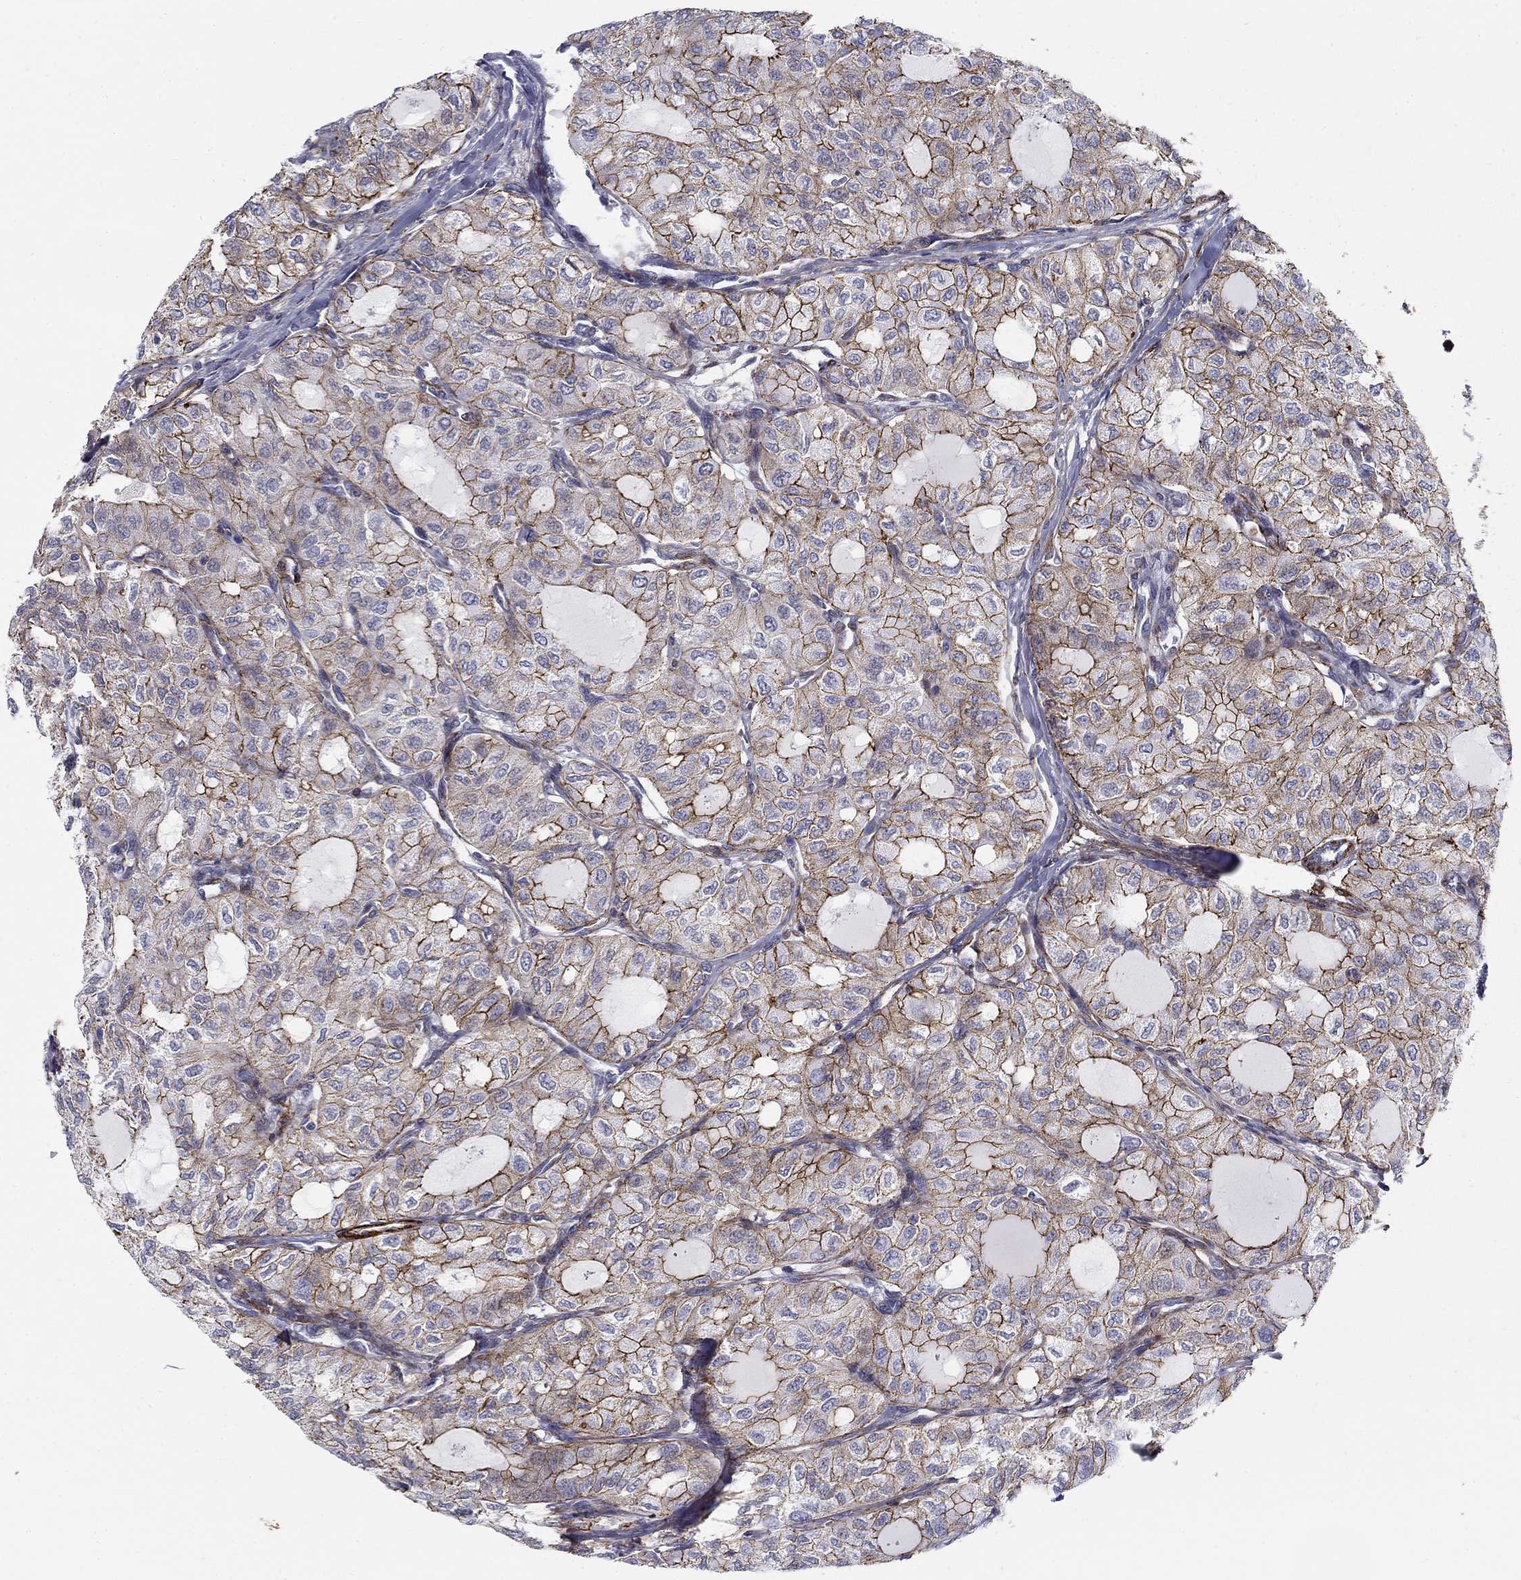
{"staining": {"intensity": "strong", "quantity": ">75%", "location": "cytoplasmic/membranous"}, "tissue": "thyroid cancer", "cell_type": "Tumor cells", "image_type": "cancer", "snomed": [{"axis": "morphology", "description": "Follicular adenoma carcinoma, NOS"}, {"axis": "topography", "description": "Thyroid gland"}], "caption": "Approximately >75% of tumor cells in follicular adenoma carcinoma (thyroid) reveal strong cytoplasmic/membranous protein positivity as visualized by brown immunohistochemical staining.", "gene": "KRBA1", "patient": {"sex": "male", "age": 75}}